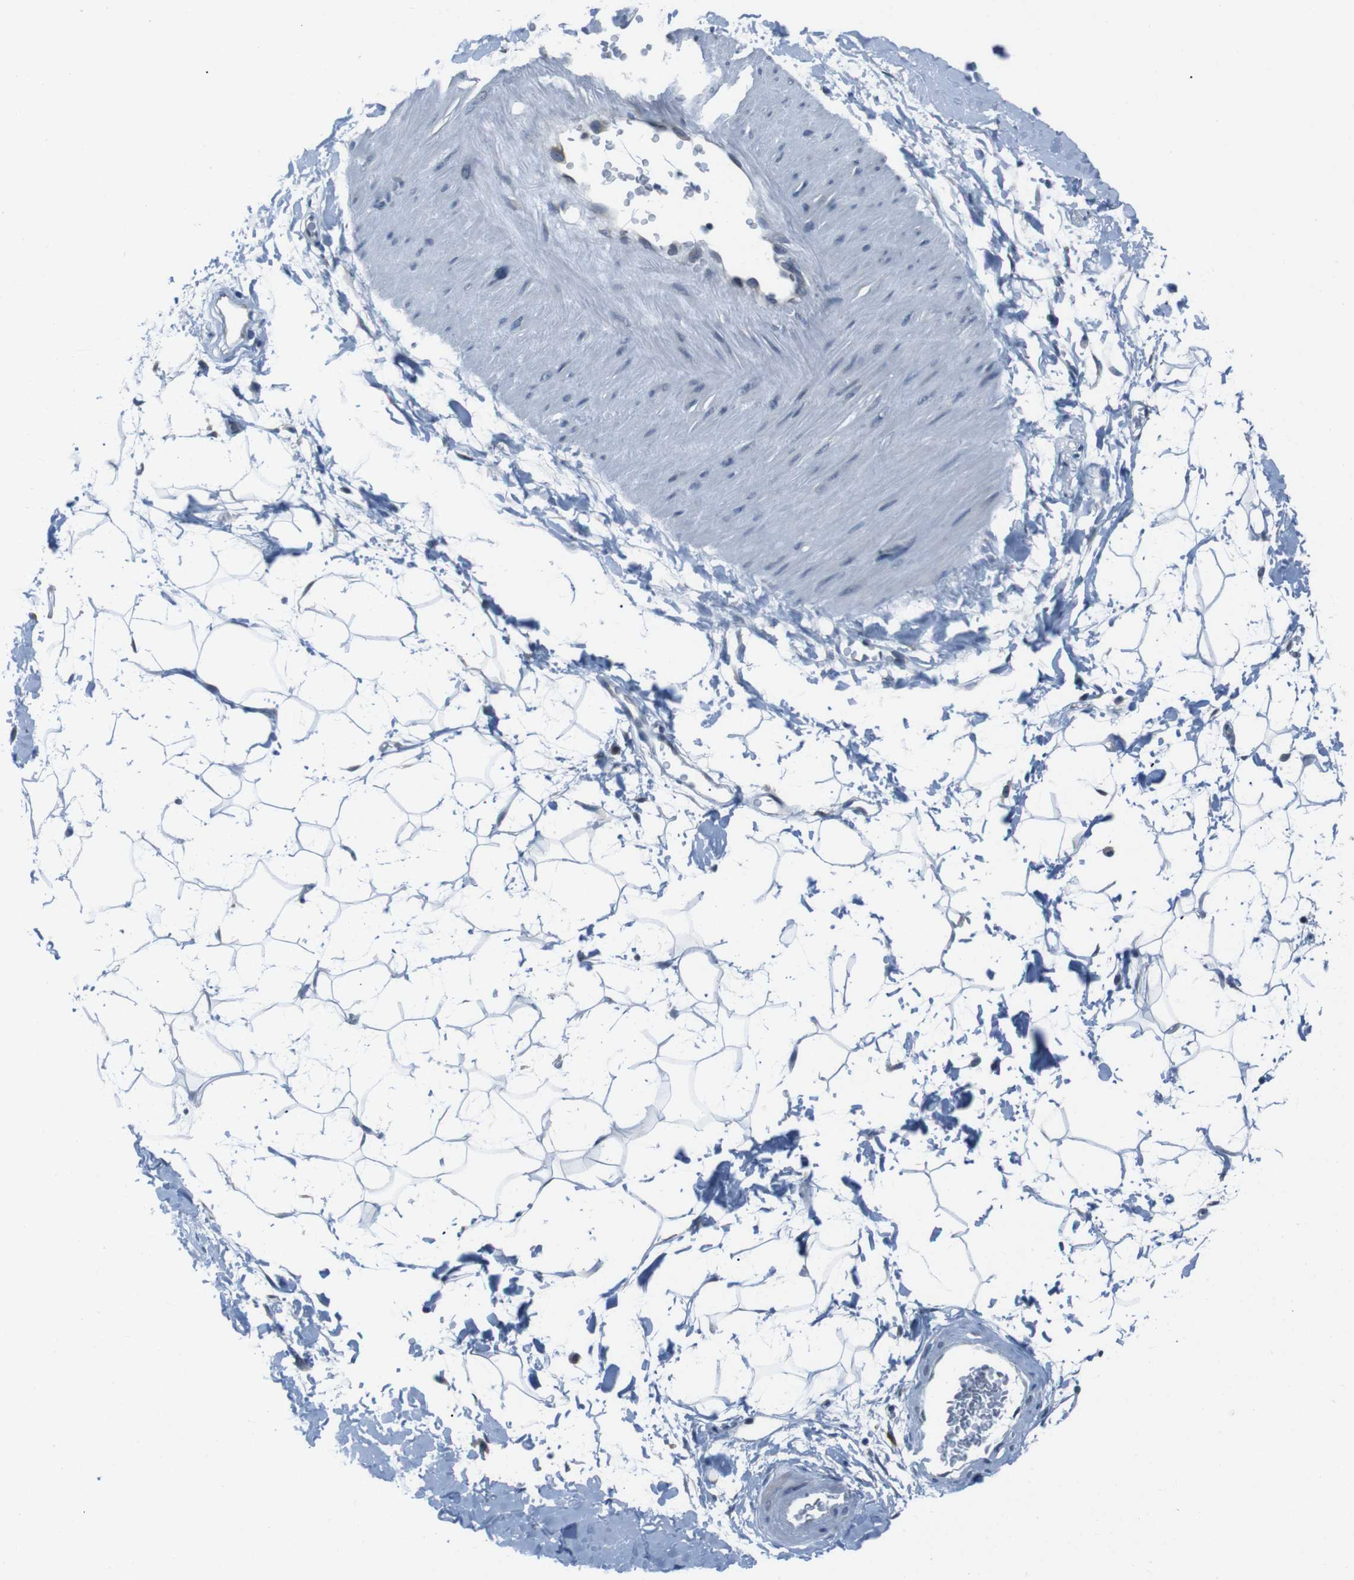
{"staining": {"intensity": "negative", "quantity": "none", "location": "none"}, "tissue": "adipose tissue", "cell_type": "Adipocytes", "image_type": "normal", "snomed": [{"axis": "morphology", "description": "Normal tissue, NOS"}, {"axis": "topography", "description": "Soft tissue"}], "caption": "A histopathology image of adipose tissue stained for a protein exhibits no brown staining in adipocytes. Nuclei are stained in blue.", "gene": "LRP5", "patient": {"sex": "male", "age": 72}}